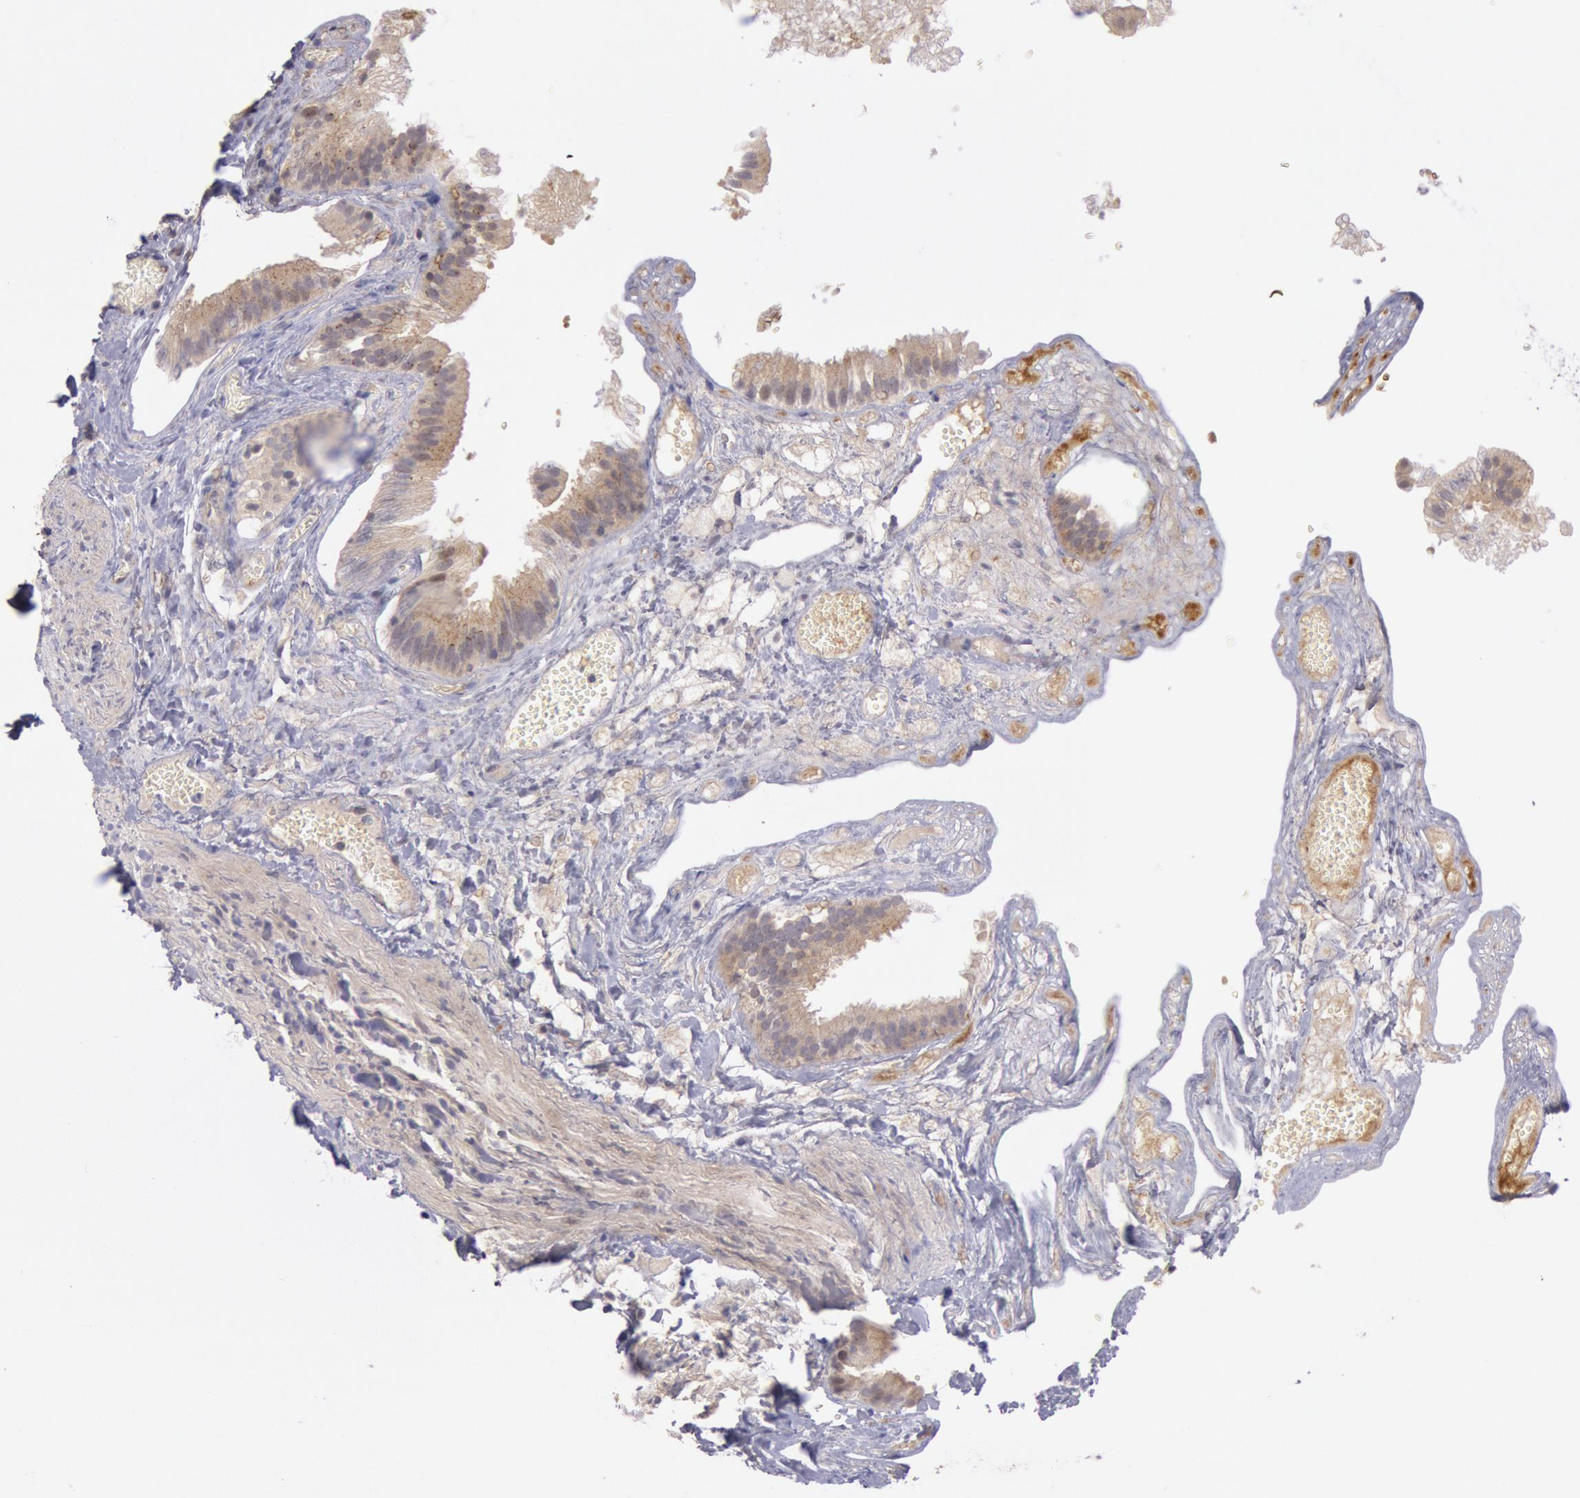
{"staining": {"intensity": "weak", "quantity": ">75%", "location": "cytoplasmic/membranous"}, "tissue": "gallbladder", "cell_type": "Glandular cells", "image_type": "normal", "snomed": [{"axis": "morphology", "description": "Normal tissue, NOS"}, {"axis": "topography", "description": "Gallbladder"}], "caption": "High-power microscopy captured an immunohistochemistry (IHC) image of unremarkable gallbladder, revealing weak cytoplasmic/membranous expression in approximately >75% of glandular cells. The staining was performed using DAB (3,3'-diaminobenzidine), with brown indicating positive protein expression. Nuclei are stained blue with hematoxylin.", "gene": "TRIB2", "patient": {"sex": "female", "age": 24}}